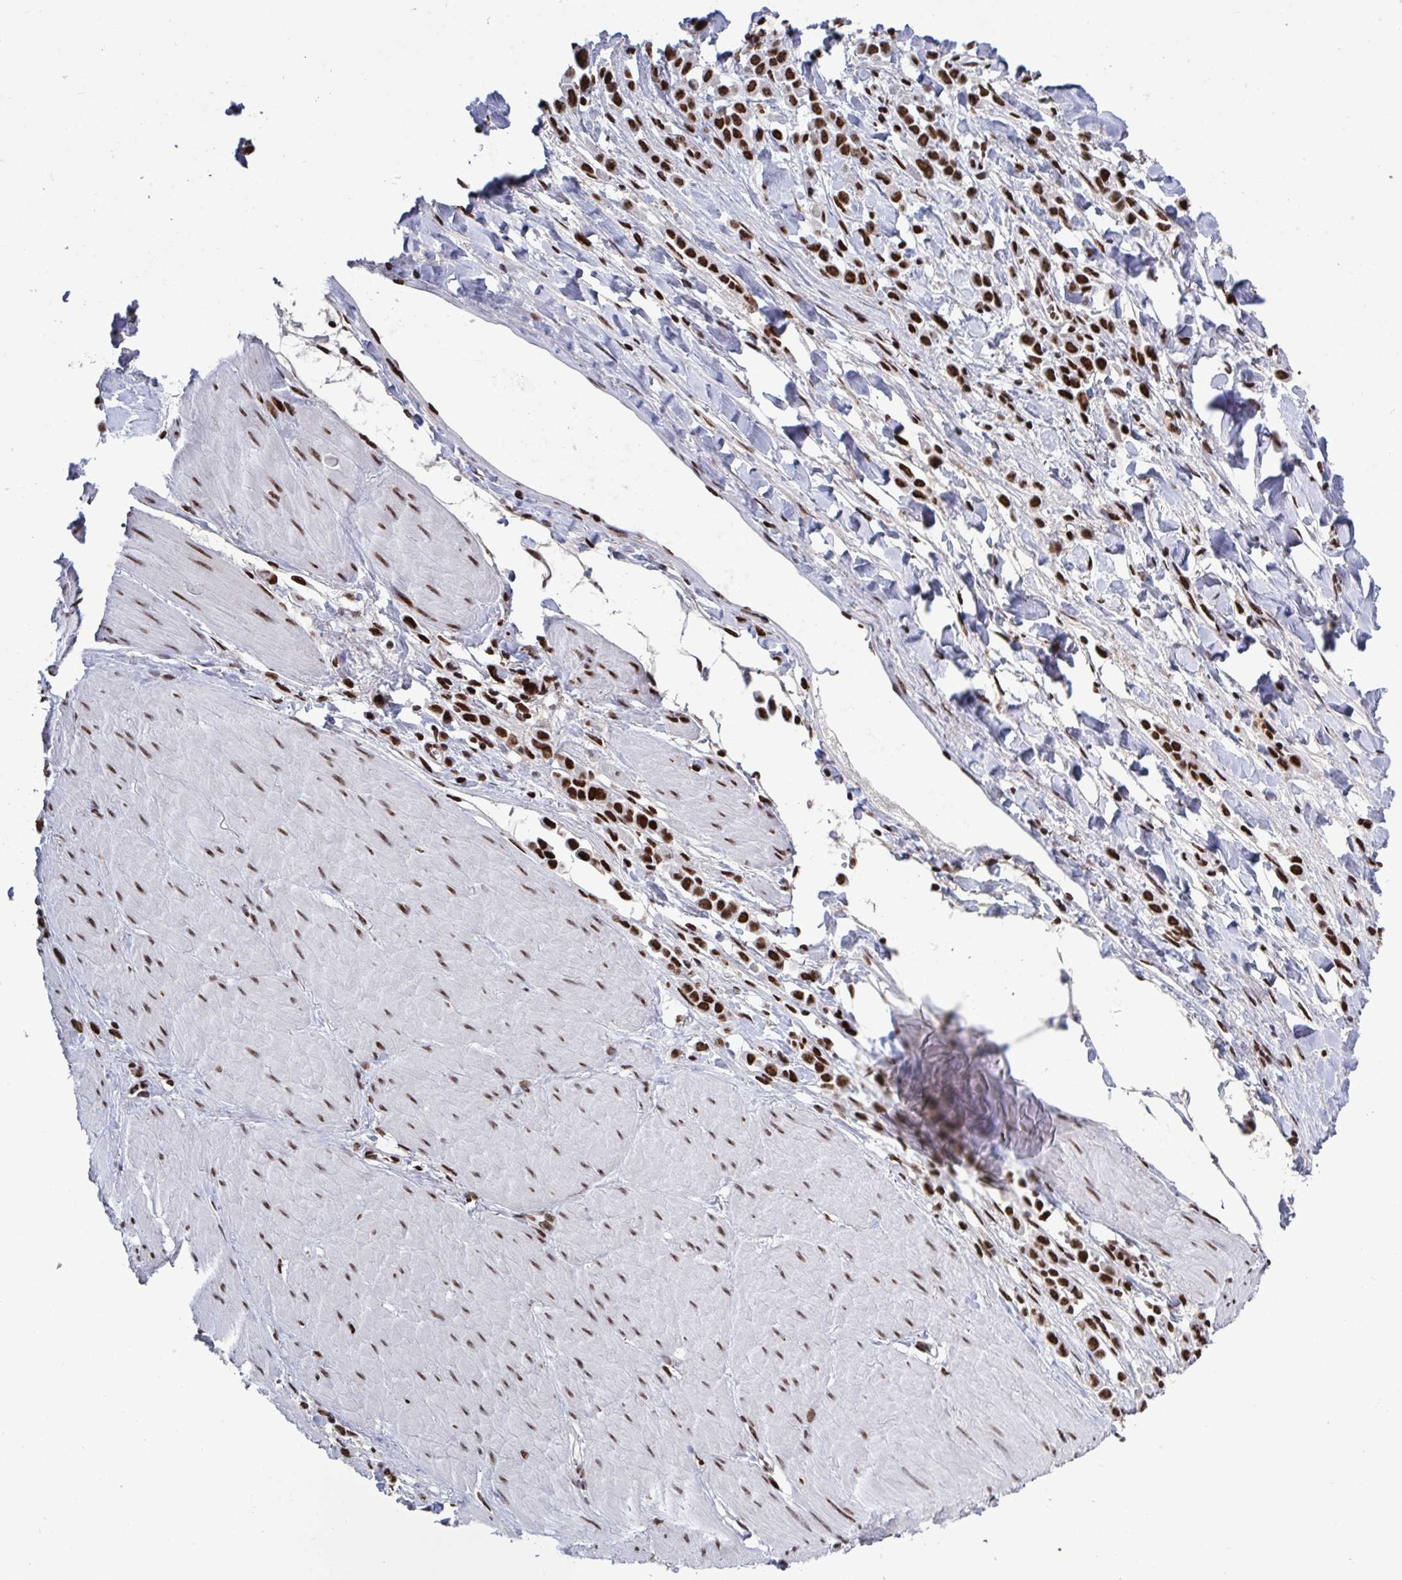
{"staining": {"intensity": "strong", "quantity": ">75%", "location": "nuclear"}, "tissue": "stomach cancer", "cell_type": "Tumor cells", "image_type": "cancer", "snomed": [{"axis": "morphology", "description": "Adenocarcinoma, NOS"}, {"axis": "topography", "description": "Stomach"}], "caption": "Stomach cancer (adenocarcinoma) tissue shows strong nuclear positivity in approximately >75% of tumor cells", "gene": "ZNF607", "patient": {"sex": "male", "age": 47}}